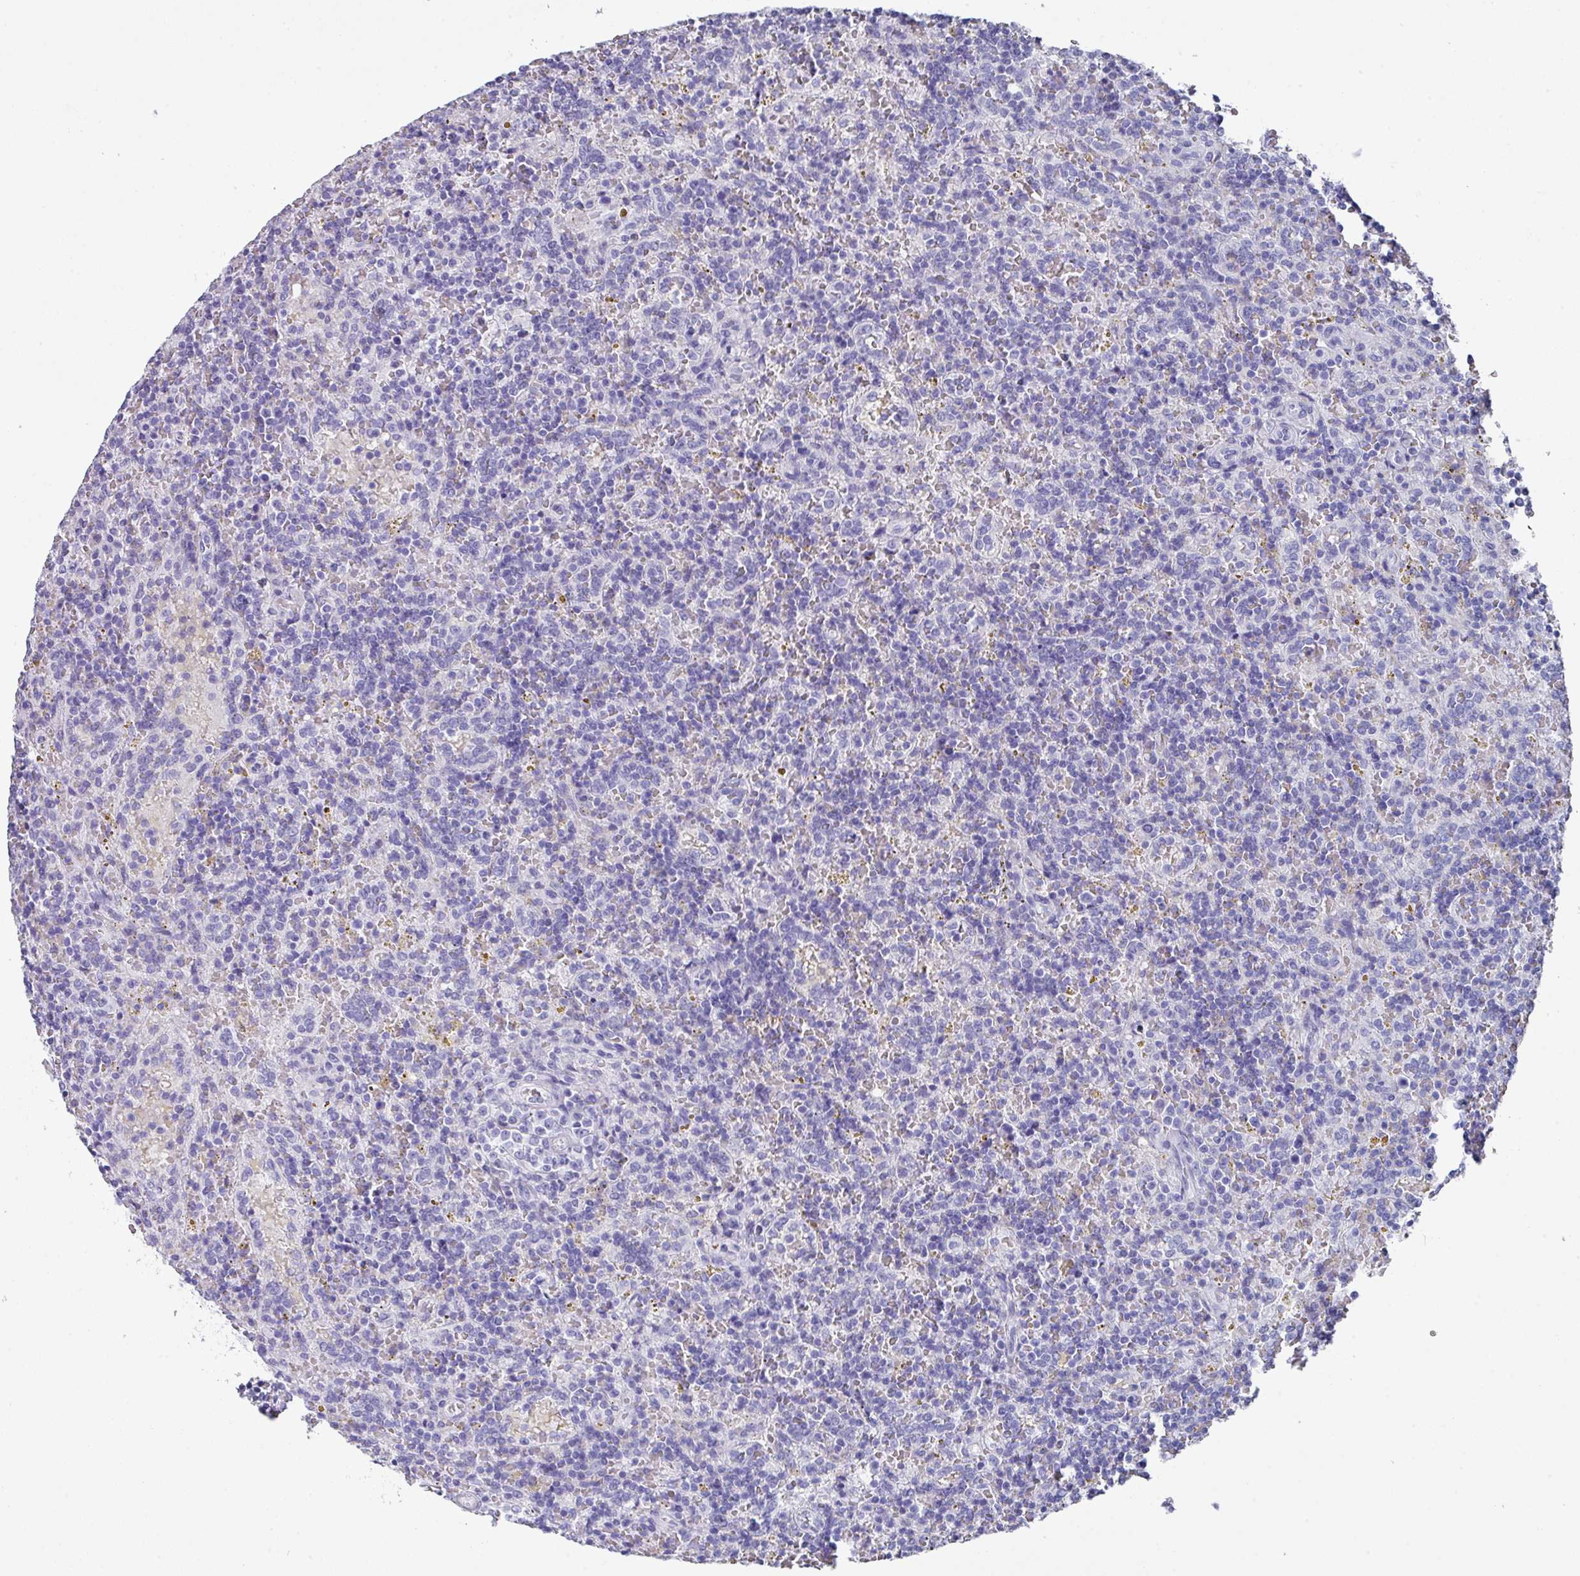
{"staining": {"intensity": "negative", "quantity": "none", "location": "none"}, "tissue": "lymphoma", "cell_type": "Tumor cells", "image_type": "cancer", "snomed": [{"axis": "morphology", "description": "Malignant lymphoma, non-Hodgkin's type, Low grade"}, {"axis": "topography", "description": "Spleen"}], "caption": "This is a photomicrograph of IHC staining of low-grade malignant lymphoma, non-Hodgkin's type, which shows no positivity in tumor cells.", "gene": "PEX10", "patient": {"sex": "male", "age": 67}}